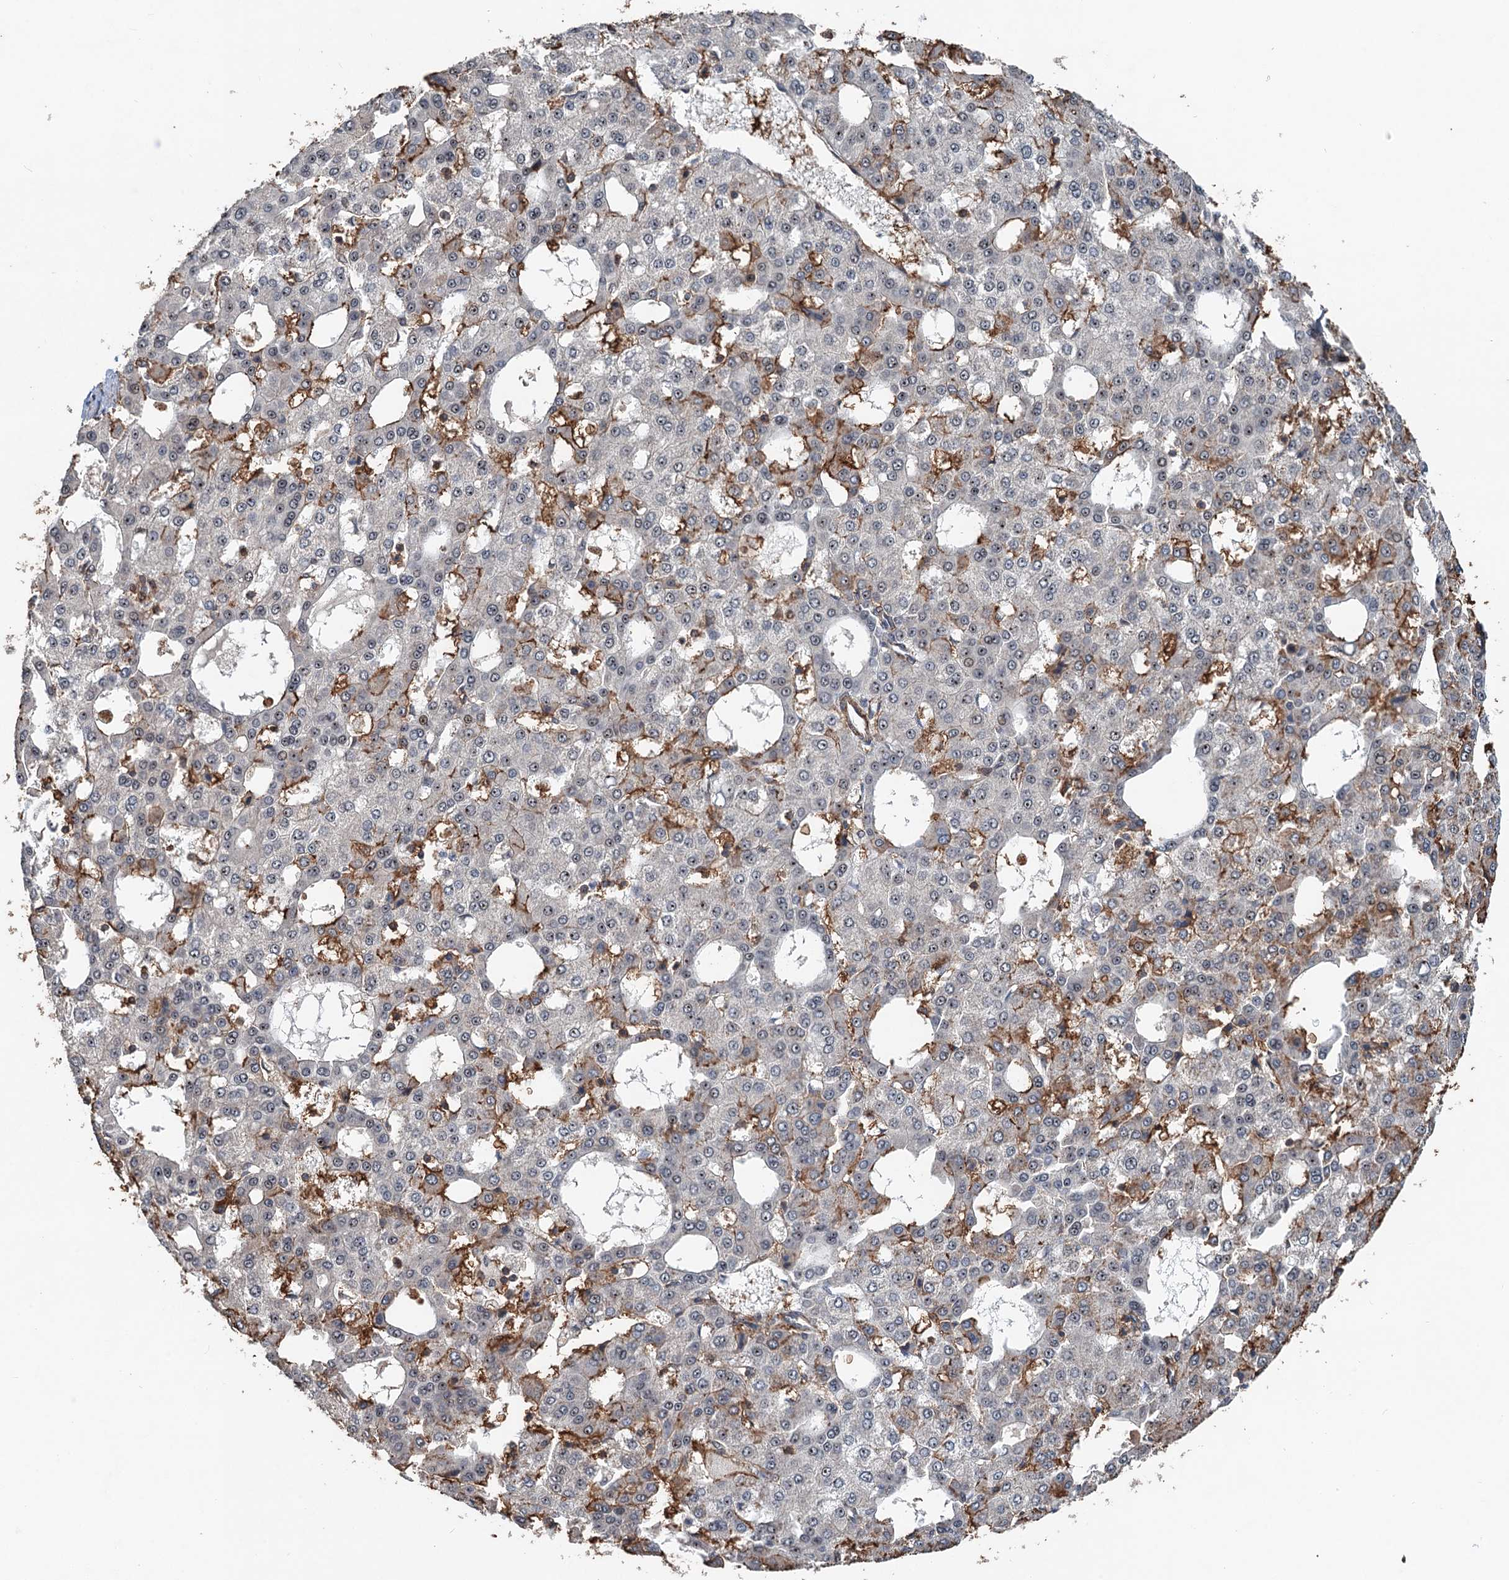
{"staining": {"intensity": "weak", "quantity": "<25%", "location": "cytoplasmic/membranous"}, "tissue": "liver cancer", "cell_type": "Tumor cells", "image_type": "cancer", "snomed": [{"axis": "morphology", "description": "Carcinoma, Hepatocellular, NOS"}, {"axis": "topography", "description": "Liver"}], "caption": "This is a photomicrograph of IHC staining of liver cancer (hepatocellular carcinoma), which shows no staining in tumor cells.", "gene": "TMA16", "patient": {"sex": "male", "age": 47}}